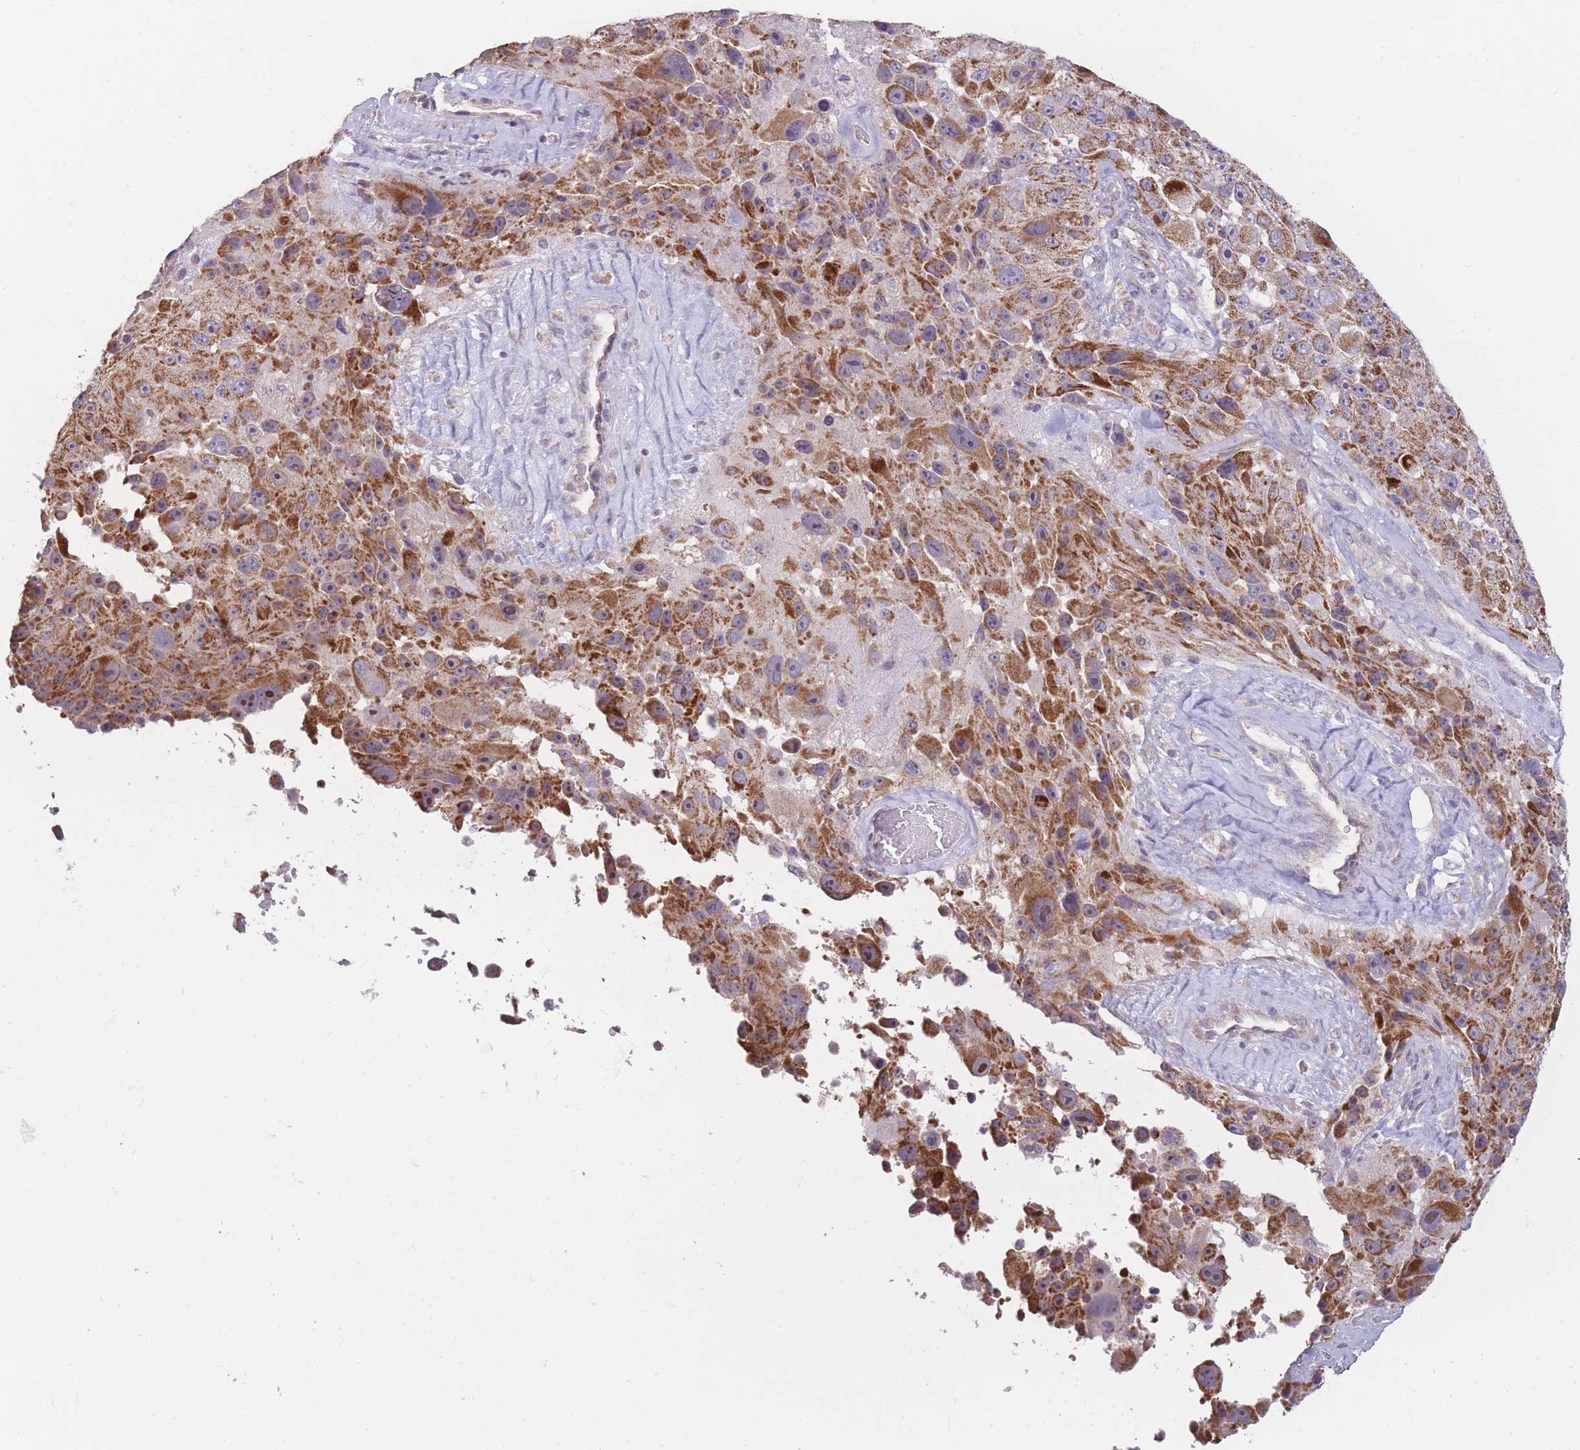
{"staining": {"intensity": "strong", "quantity": ">75%", "location": "cytoplasmic/membranous"}, "tissue": "melanoma", "cell_type": "Tumor cells", "image_type": "cancer", "snomed": [{"axis": "morphology", "description": "Malignant melanoma, Metastatic site"}, {"axis": "topography", "description": "Lymph node"}], "caption": "The immunohistochemical stain shows strong cytoplasmic/membranous positivity in tumor cells of melanoma tissue.", "gene": "MRPS18C", "patient": {"sex": "male", "age": 62}}